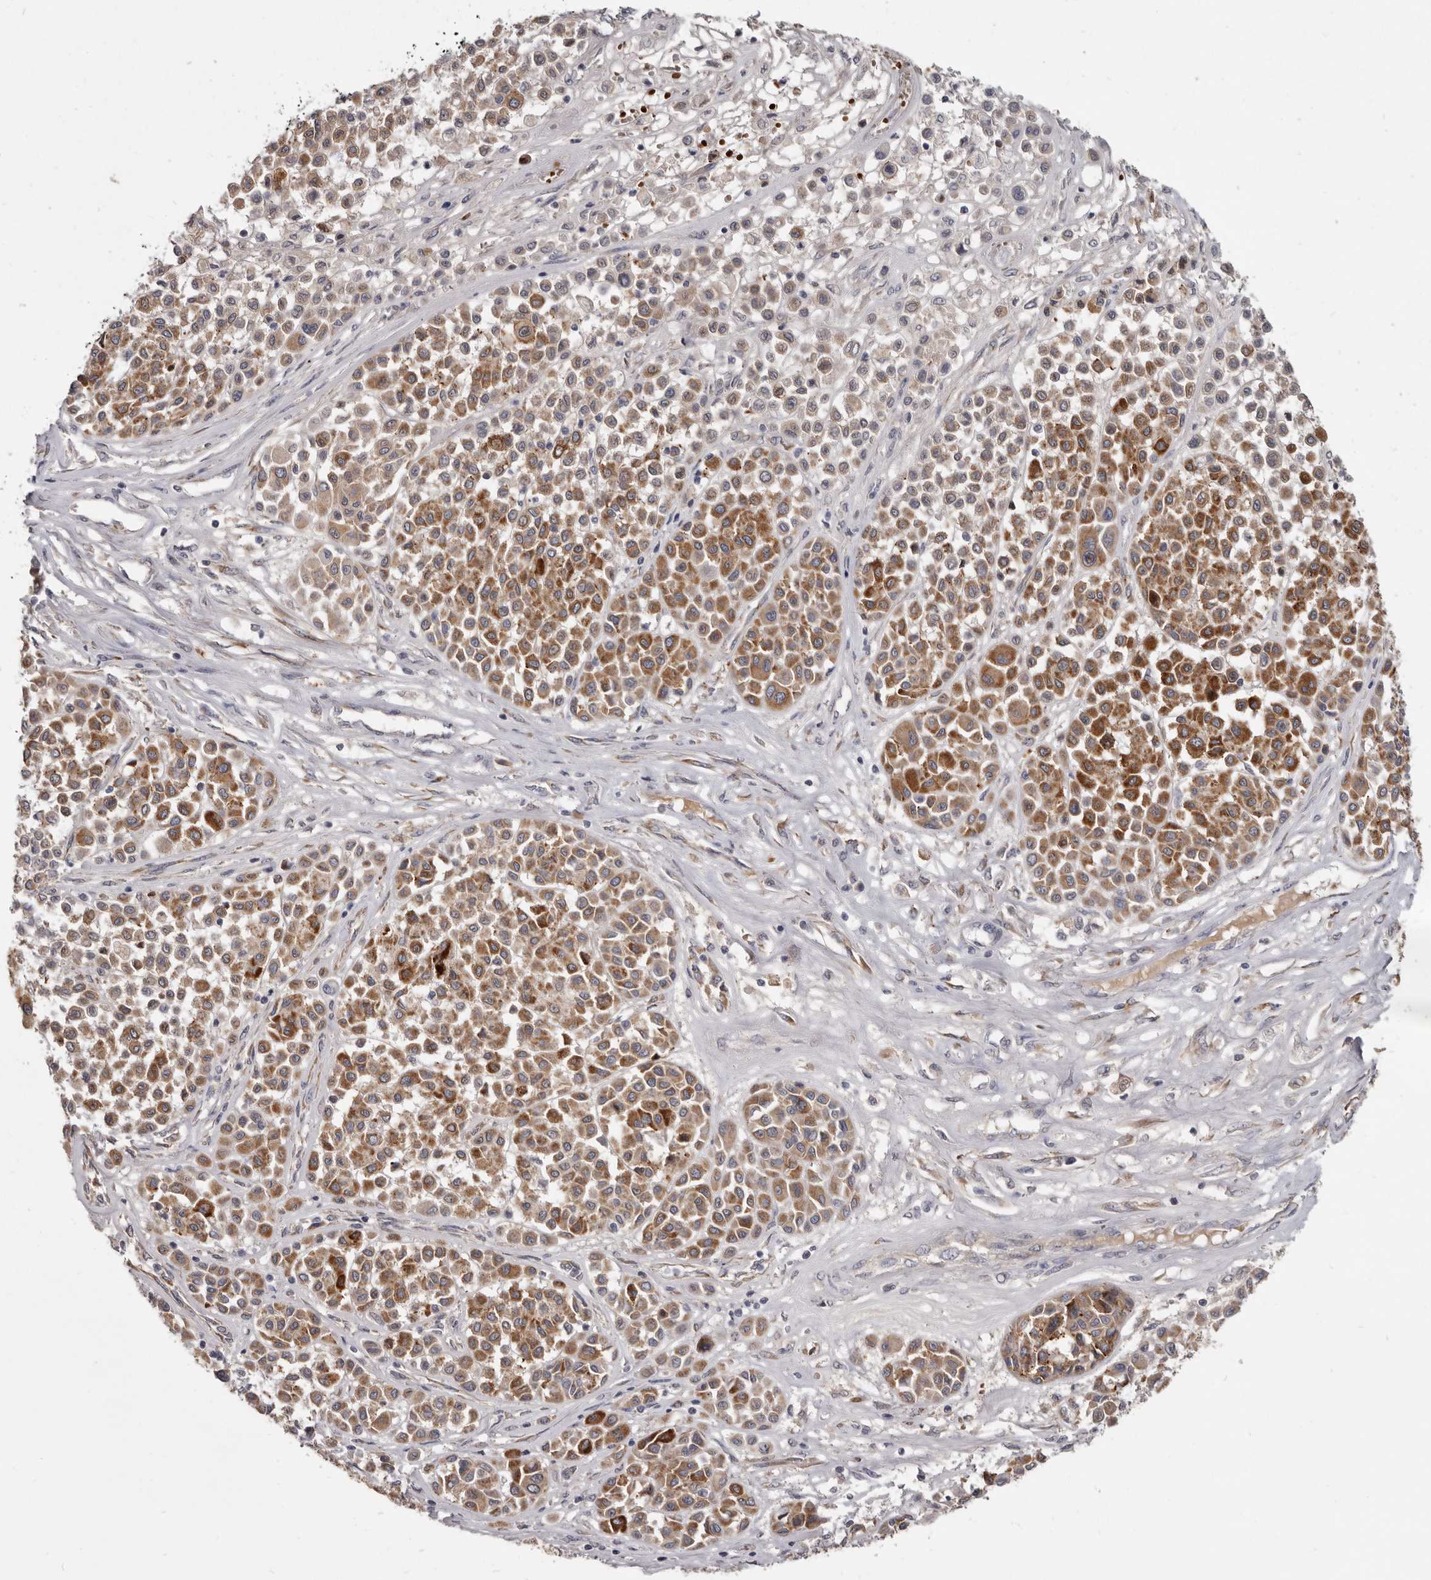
{"staining": {"intensity": "moderate", "quantity": ">75%", "location": "cytoplasmic/membranous"}, "tissue": "melanoma", "cell_type": "Tumor cells", "image_type": "cancer", "snomed": [{"axis": "morphology", "description": "Malignant melanoma, Metastatic site"}, {"axis": "topography", "description": "Soft tissue"}], "caption": "Protein expression analysis of malignant melanoma (metastatic site) shows moderate cytoplasmic/membranous staining in about >75% of tumor cells.", "gene": "NENF", "patient": {"sex": "male", "age": 41}}